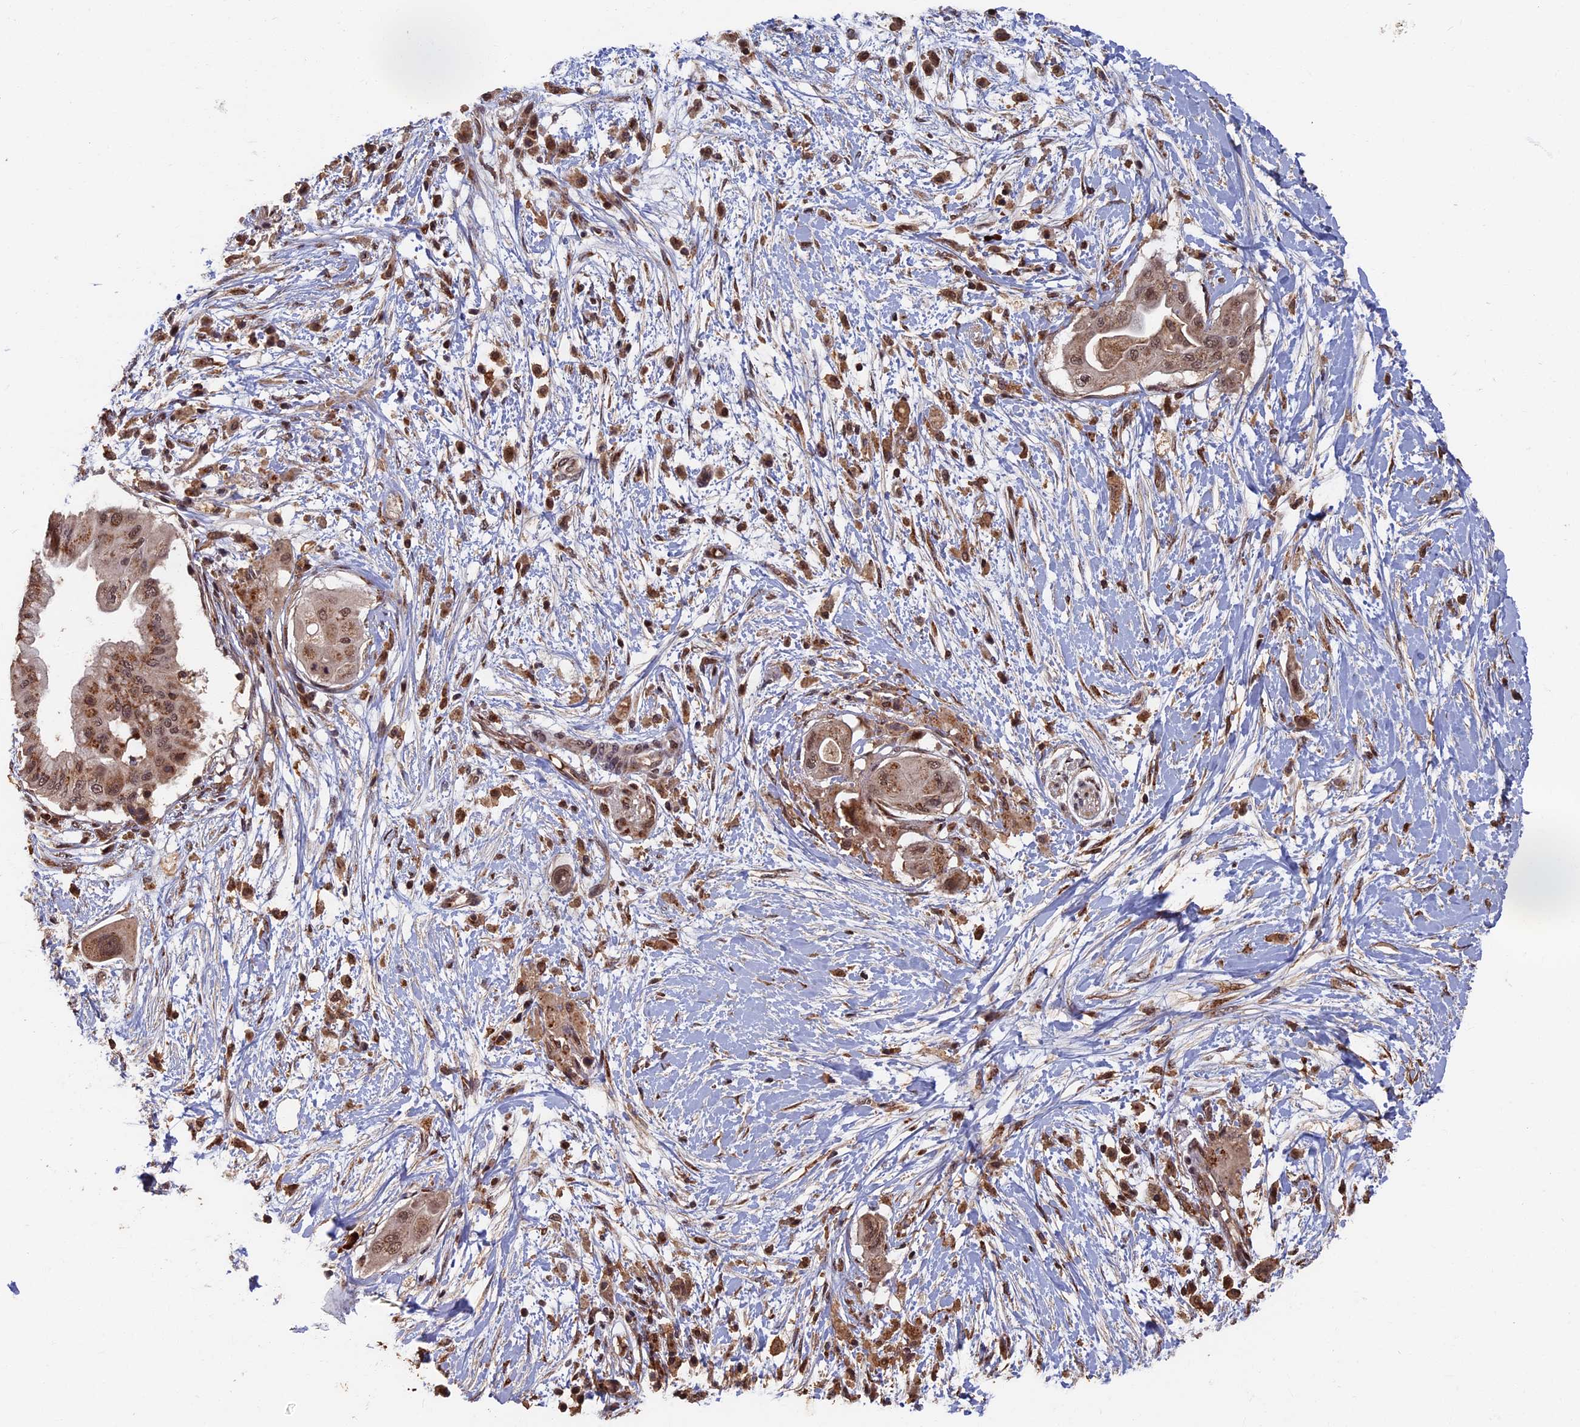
{"staining": {"intensity": "moderate", "quantity": ">75%", "location": "cytoplasmic/membranous,nuclear"}, "tissue": "pancreatic cancer", "cell_type": "Tumor cells", "image_type": "cancer", "snomed": [{"axis": "morphology", "description": "Adenocarcinoma, NOS"}, {"axis": "topography", "description": "Pancreas"}], "caption": "Tumor cells demonstrate moderate cytoplasmic/membranous and nuclear positivity in approximately >75% of cells in pancreatic cancer.", "gene": "RASGRF1", "patient": {"sex": "male", "age": 68}}